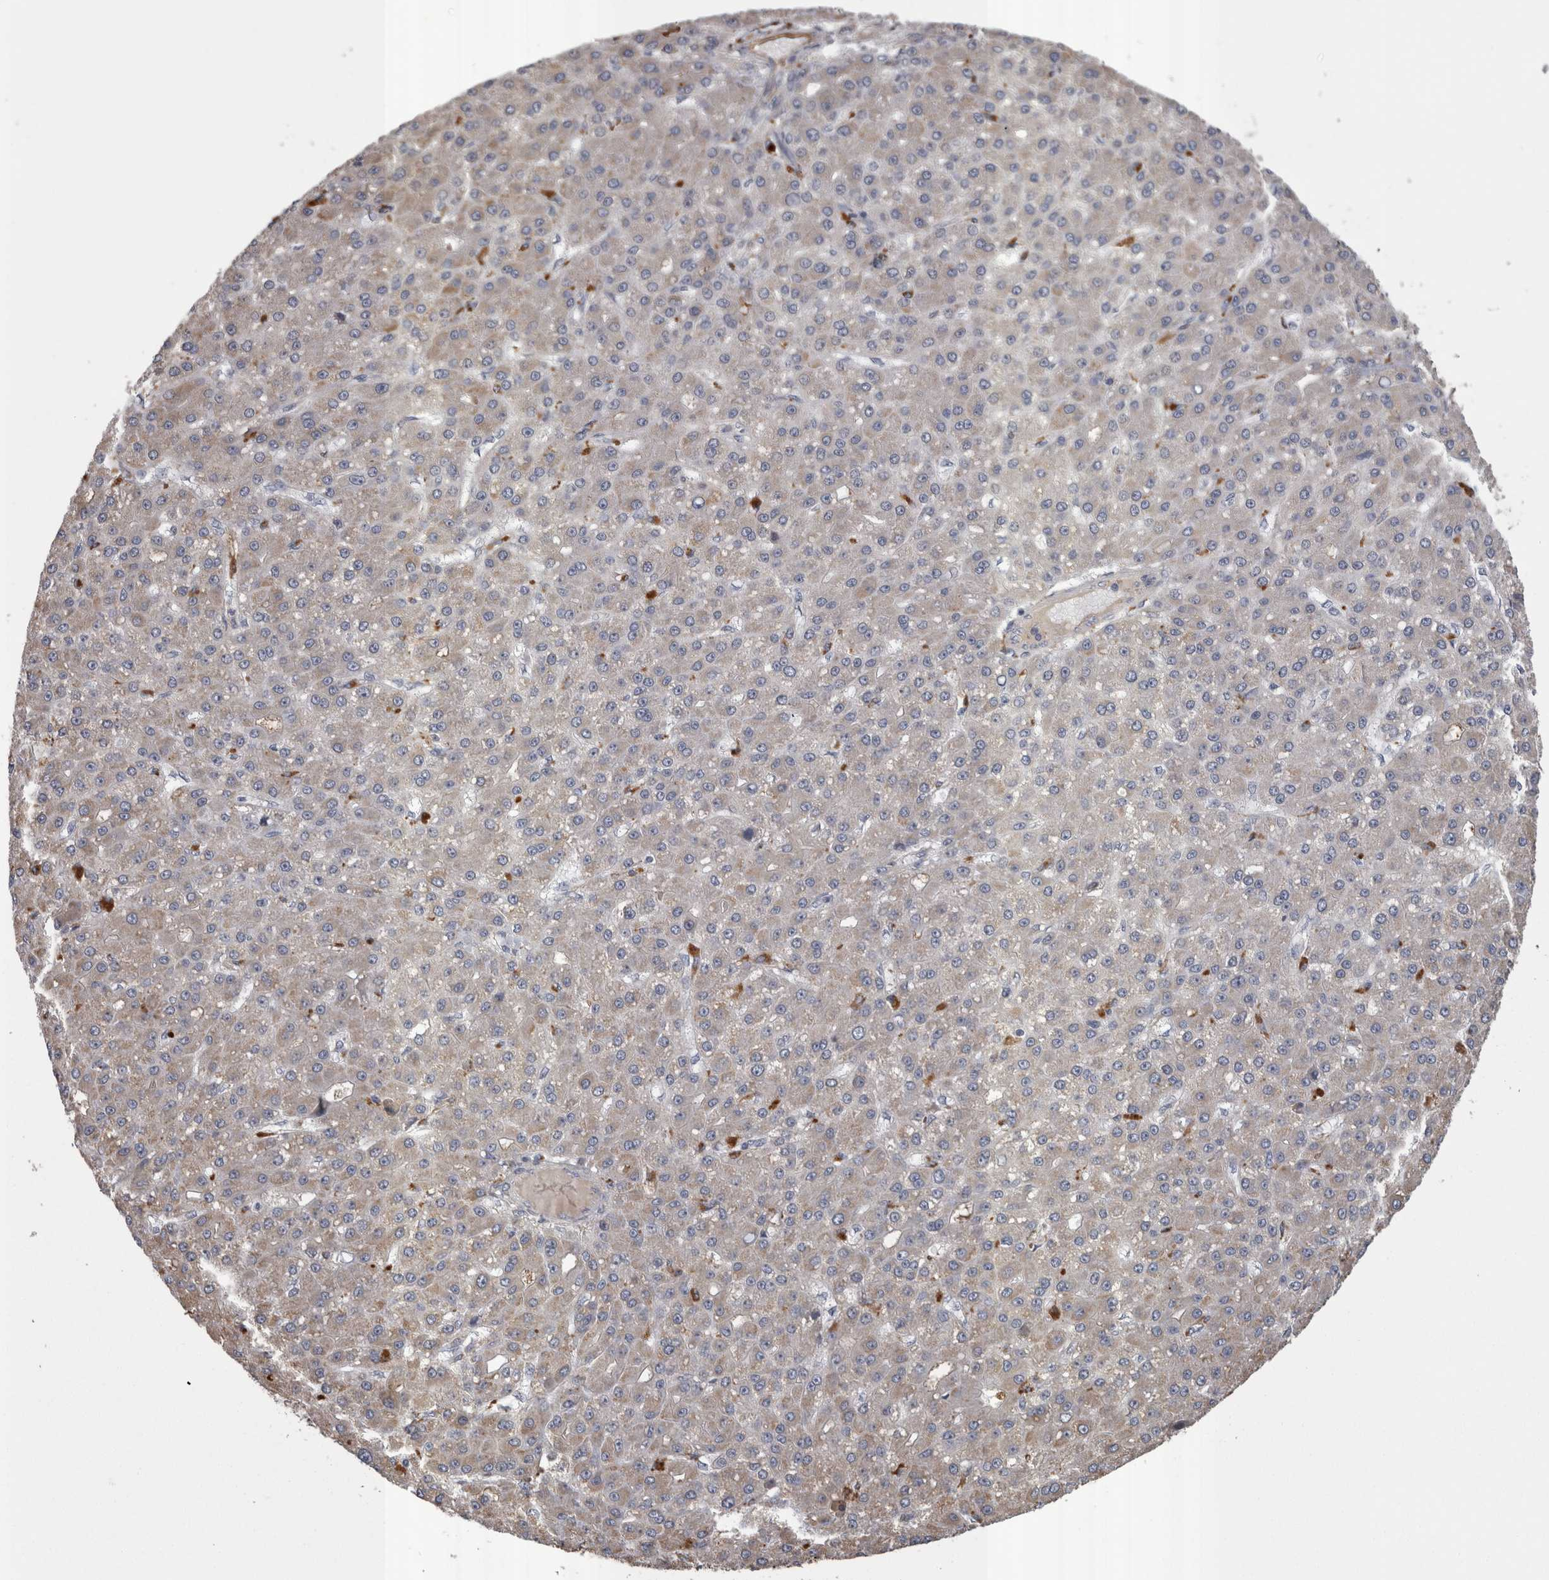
{"staining": {"intensity": "weak", "quantity": "<25%", "location": "cytoplasmic/membranous"}, "tissue": "liver cancer", "cell_type": "Tumor cells", "image_type": "cancer", "snomed": [{"axis": "morphology", "description": "Carcinoma, Hepatocellular, NOS"}, {"axis": "topography", "description": "Liver"}], "caption": "Tumor cells are negative for brown protein staining in liver hepatocellular carcinoma.", "gene": "STC1", "patient": {"sex": "male", "age": 67}}